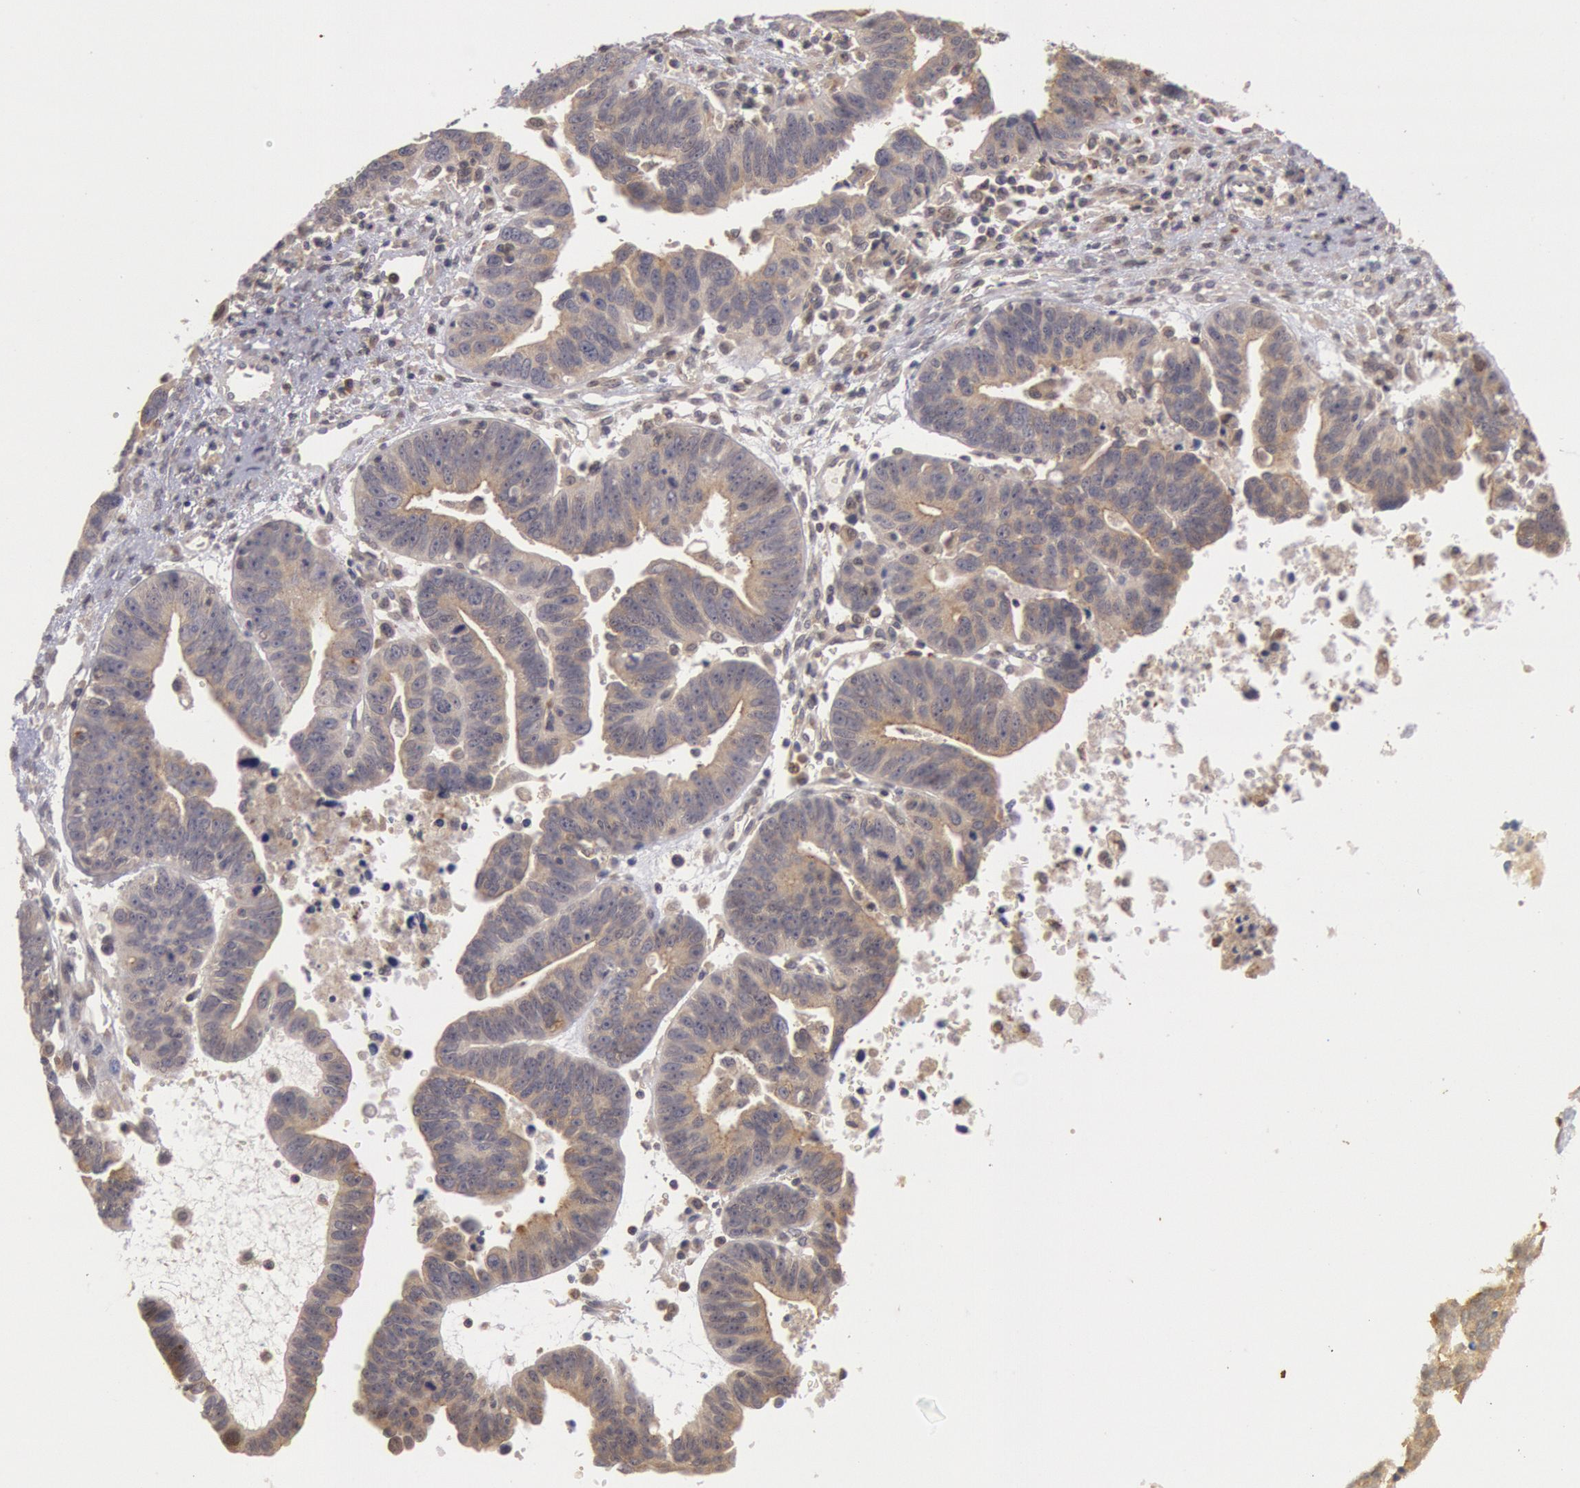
{"staining": {"intensity": "moderate", "quantity": ">75%", "location": "cytoplasmic/membranous"}, "tissue": "ovarian cancer", "cell_type": "Tumor cells", "image_type": "cancer", "snomed": [{"axis": "morphology", "description": "Carcinoma, endometroid"}, {"axis": "morphology", "description": "Cystadenocarcinoma, serous, NOS"}, {"axis": "topography", "description": "Ovary"}], "caption": "Ovarian cancer (endometroid carcinoma) stained for a protein (brown) shows moderate cytoplasmic/membranous positive positivity in approximately >75% of tumor cells.", "gene": "PLA2G6", "patient": {"sex": "female", "age": 45}}